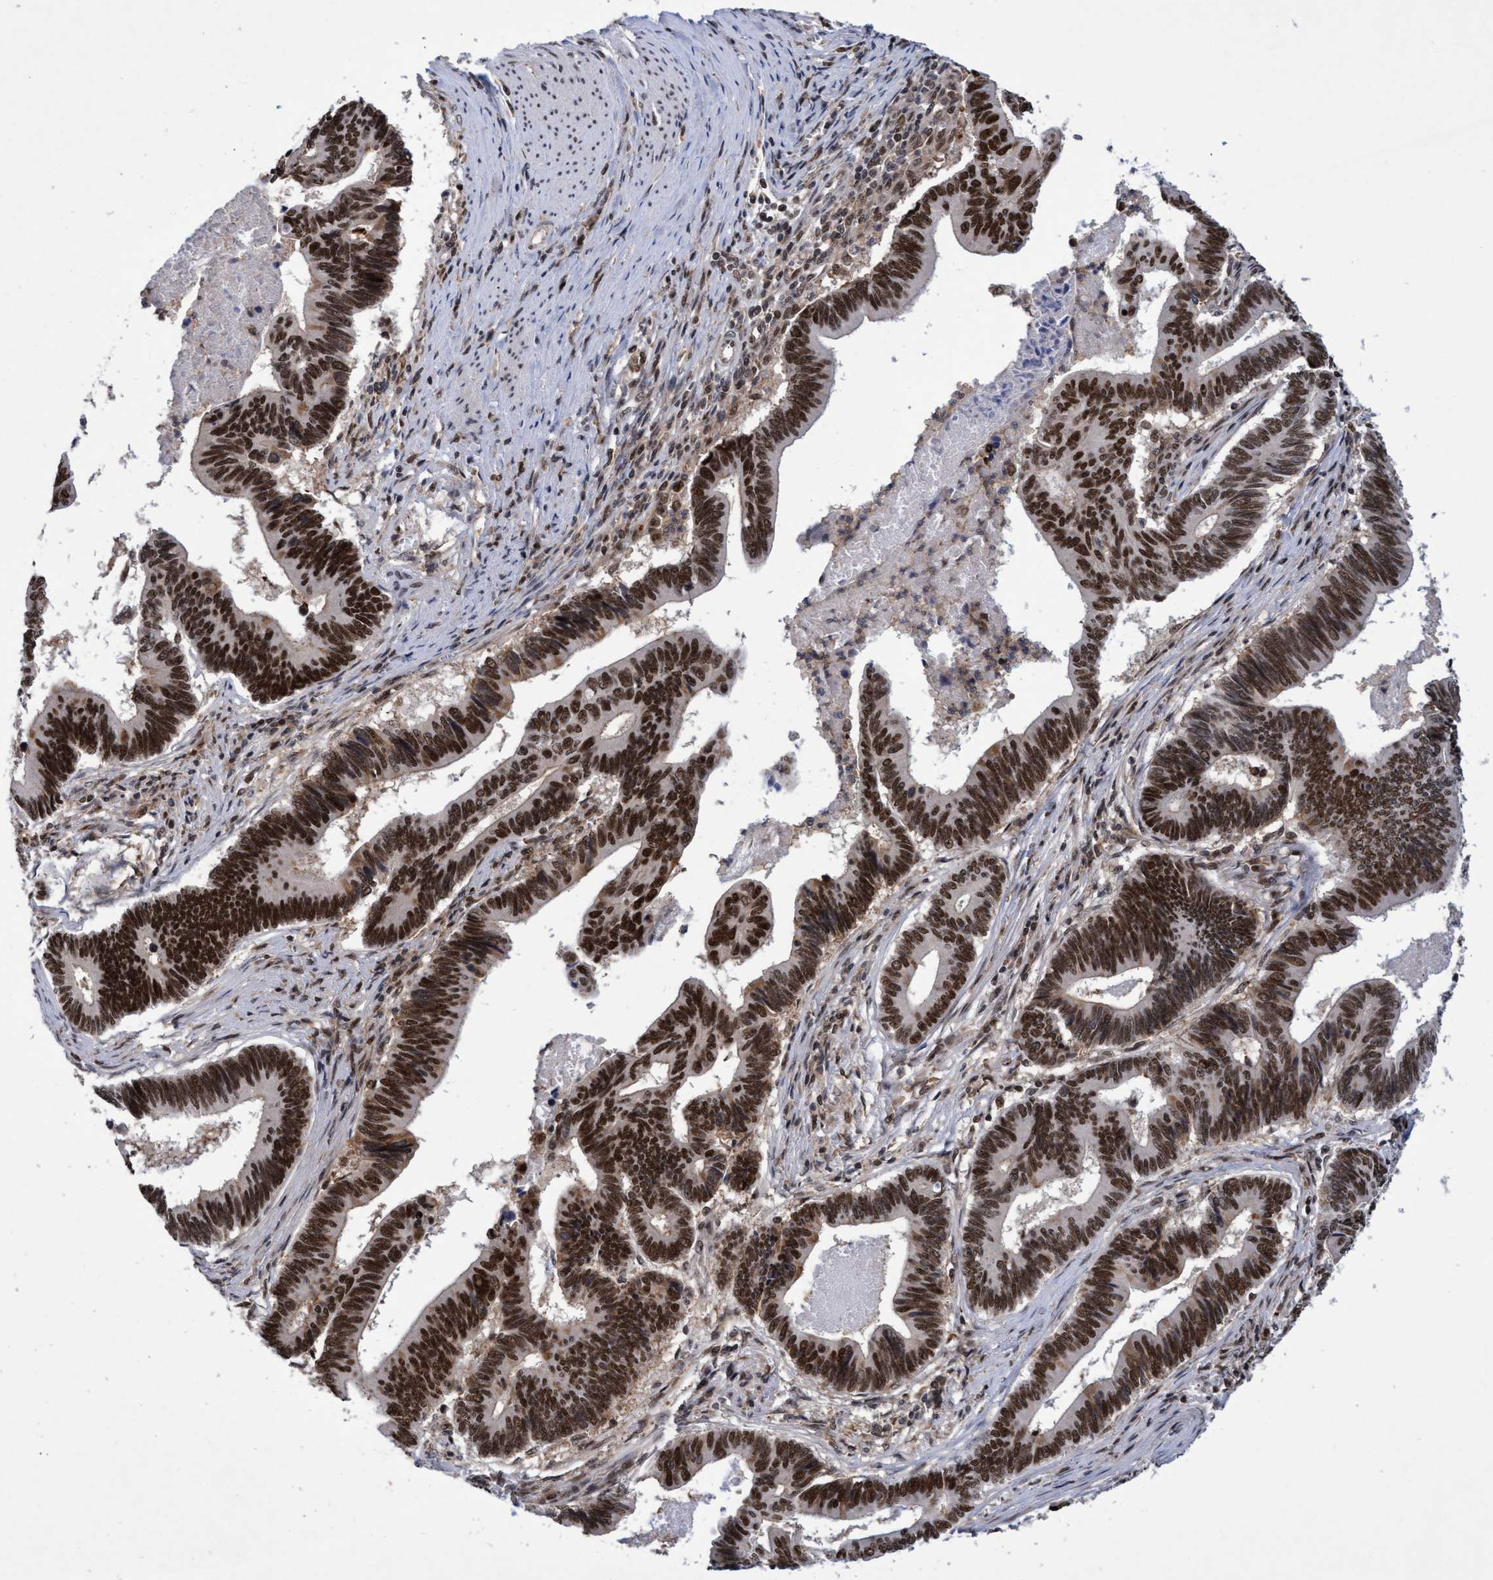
{"staining": {"intensity": "strong", "quantity": ">75%", "location": "nuclear"}, "tissue": "pancreatic cancer", "cell_type": "Tumor cells", "image_type": "cancer", "snomed": [{"axis": "morphology", "description": "Adenocarcinoma, NOS"}, {"axis": "topography", "description": "Pancreas"}], "caption": "Immunohistochemical staining of human pancreatic cancer shows high levels of strong nuclear protein positivity in about >75% of tumor cells. The protein of interest is stained brown, and the nuclei are stained in blue (DAB IHC with brightfield microscopy, high magnification).", "gene": "GTF2F1", "patient": {"sex": "female", "age": 70}}